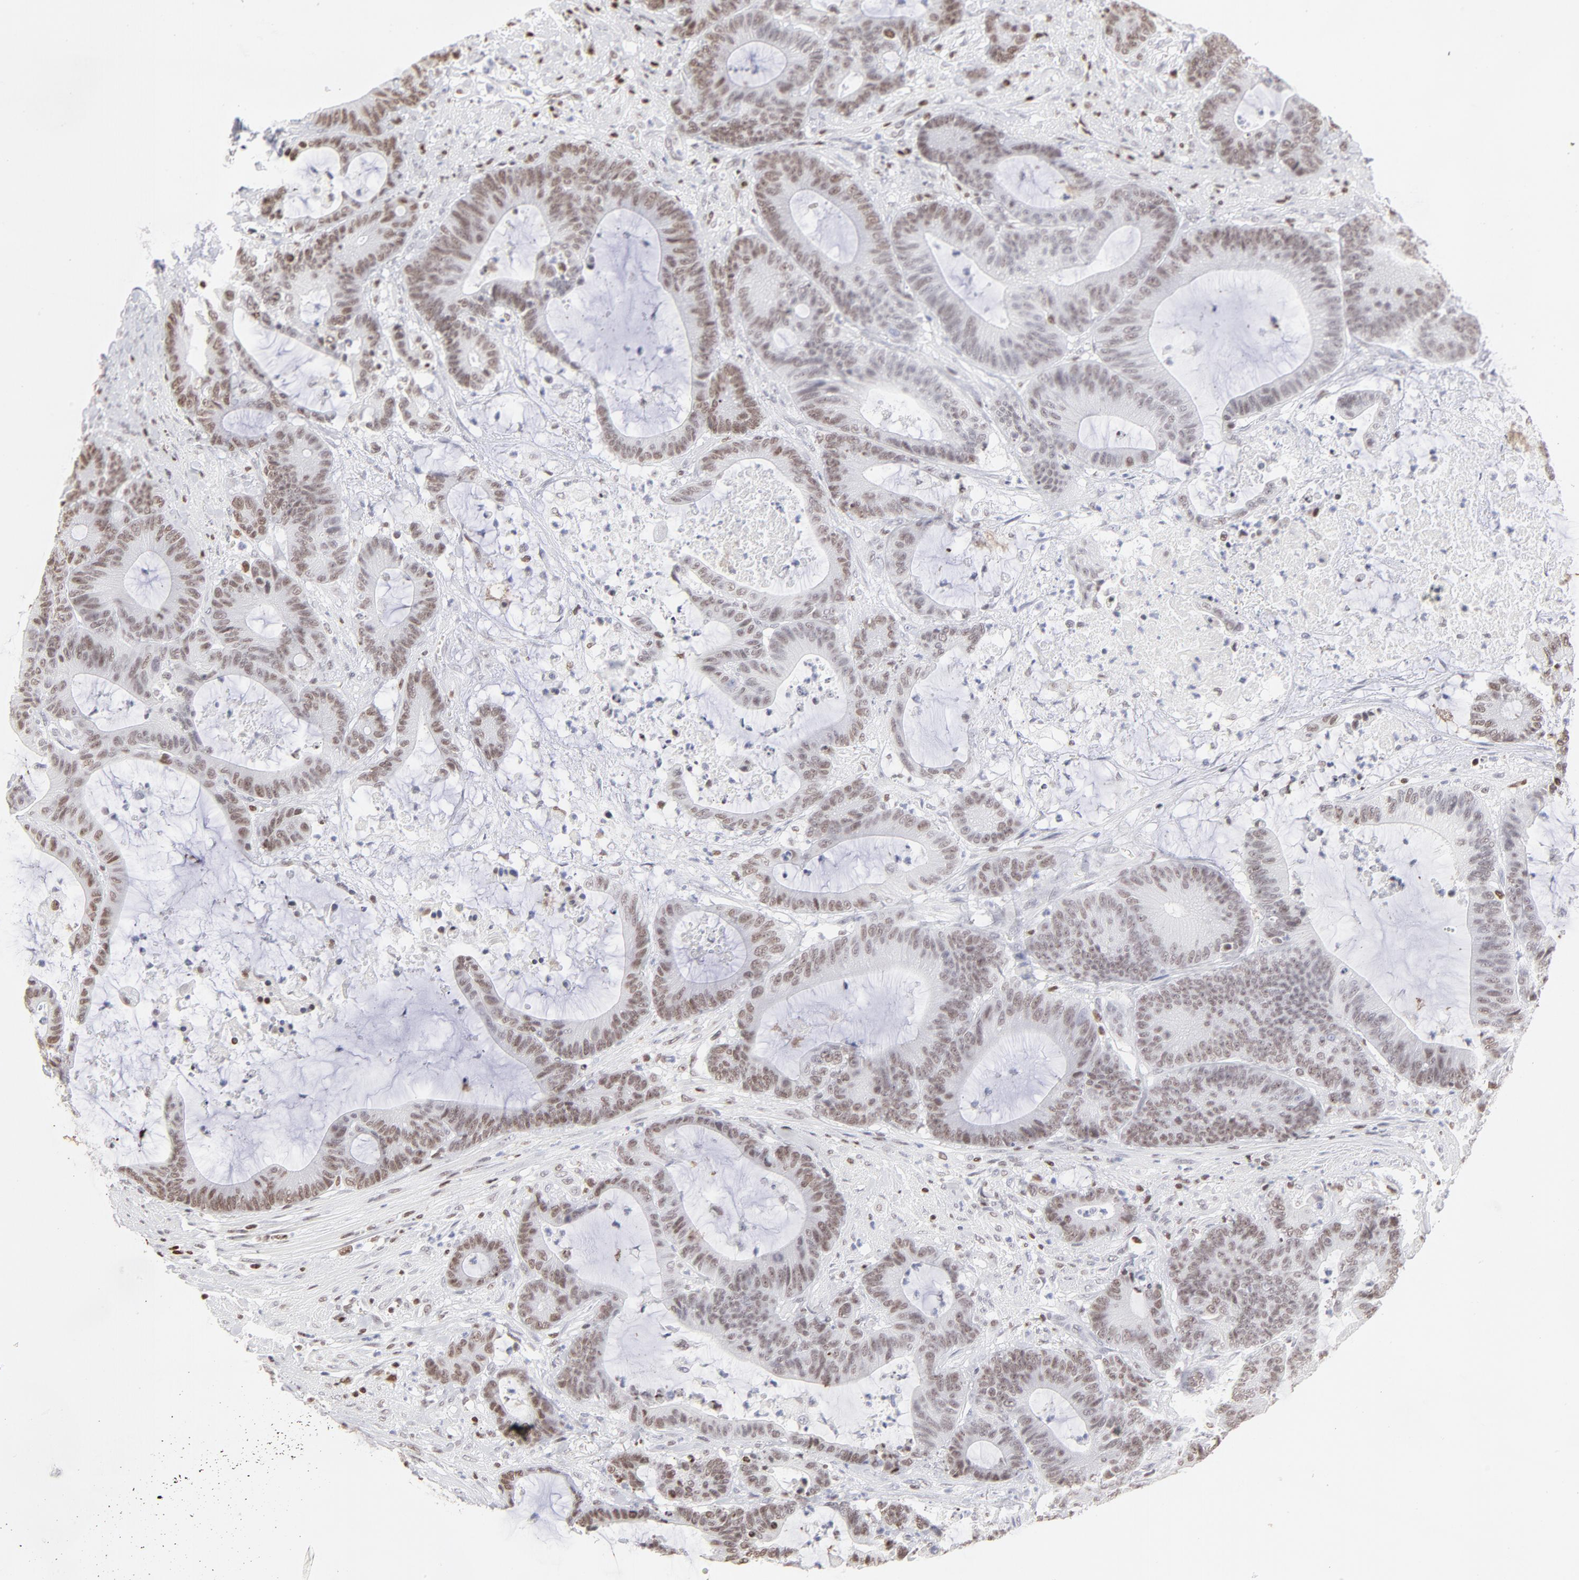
{"staining": {"intensity": "weak", "quantity": "25%-75%", "location": "nuclear"}, "tissue": "colorectal cancer", "cell_type": "Tumor cells", "image_type": "cancer", "snomed": [{"axis": "morphology", "description": "Adenocarcinoma, NOS"}, {"axis": "topography", "description": "Colon"}], "caption": "IHC staining of colorectal adenocarcinoma, which reveals low levels of weak nuclear staining in about 25%-75% of tumor cells indicating weak nuclear protein staining. The staining was performed using DAB (brown) for protein detection and nuclei were counterstained in hematoxylin (blue).", "gene": "PARP1", "patient": {"sex": "female", "age": 84}}